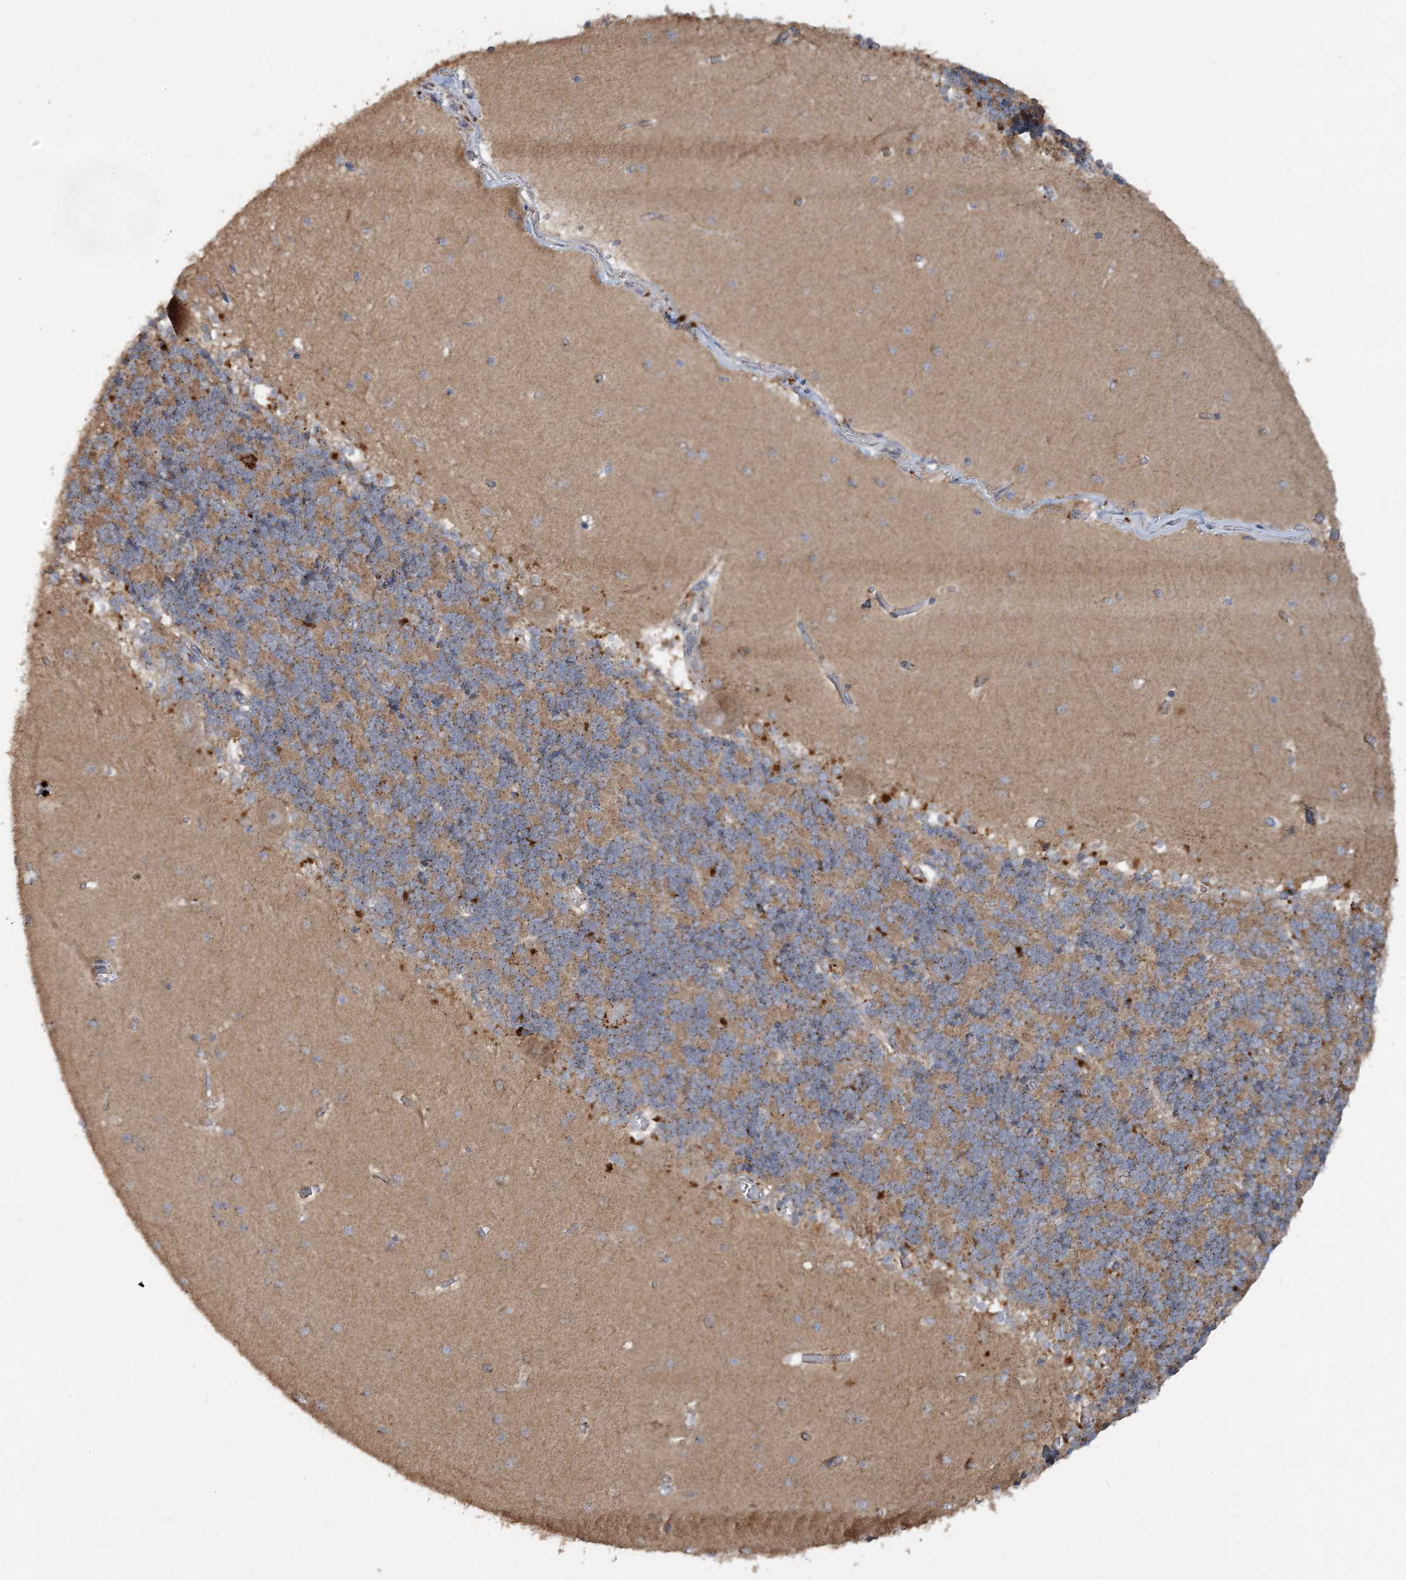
{"staining": {"intensity": "strong", "quantity": "25%-75%", "location": "cytoplasmic/membranous"}, "tissue": "cerebellum", "cell_type": "Cells in granular layer", "image_type": "normal", "snomed": [{"axis": "morphology", "description": "Normal tissue, NOS"}, {"axis": "topography", "description": "Cerebellum"}], "caption": "Immunohistochemistry (DAB) staining of benign cerebellum exhibits strong cytoplasmic/membranous protein positivity in approximately 25%-75% of cells in granular layer. Nuclei are stained in blue.", "gene": "LTN1", "patient": {"sex": "male", "age": 37}}